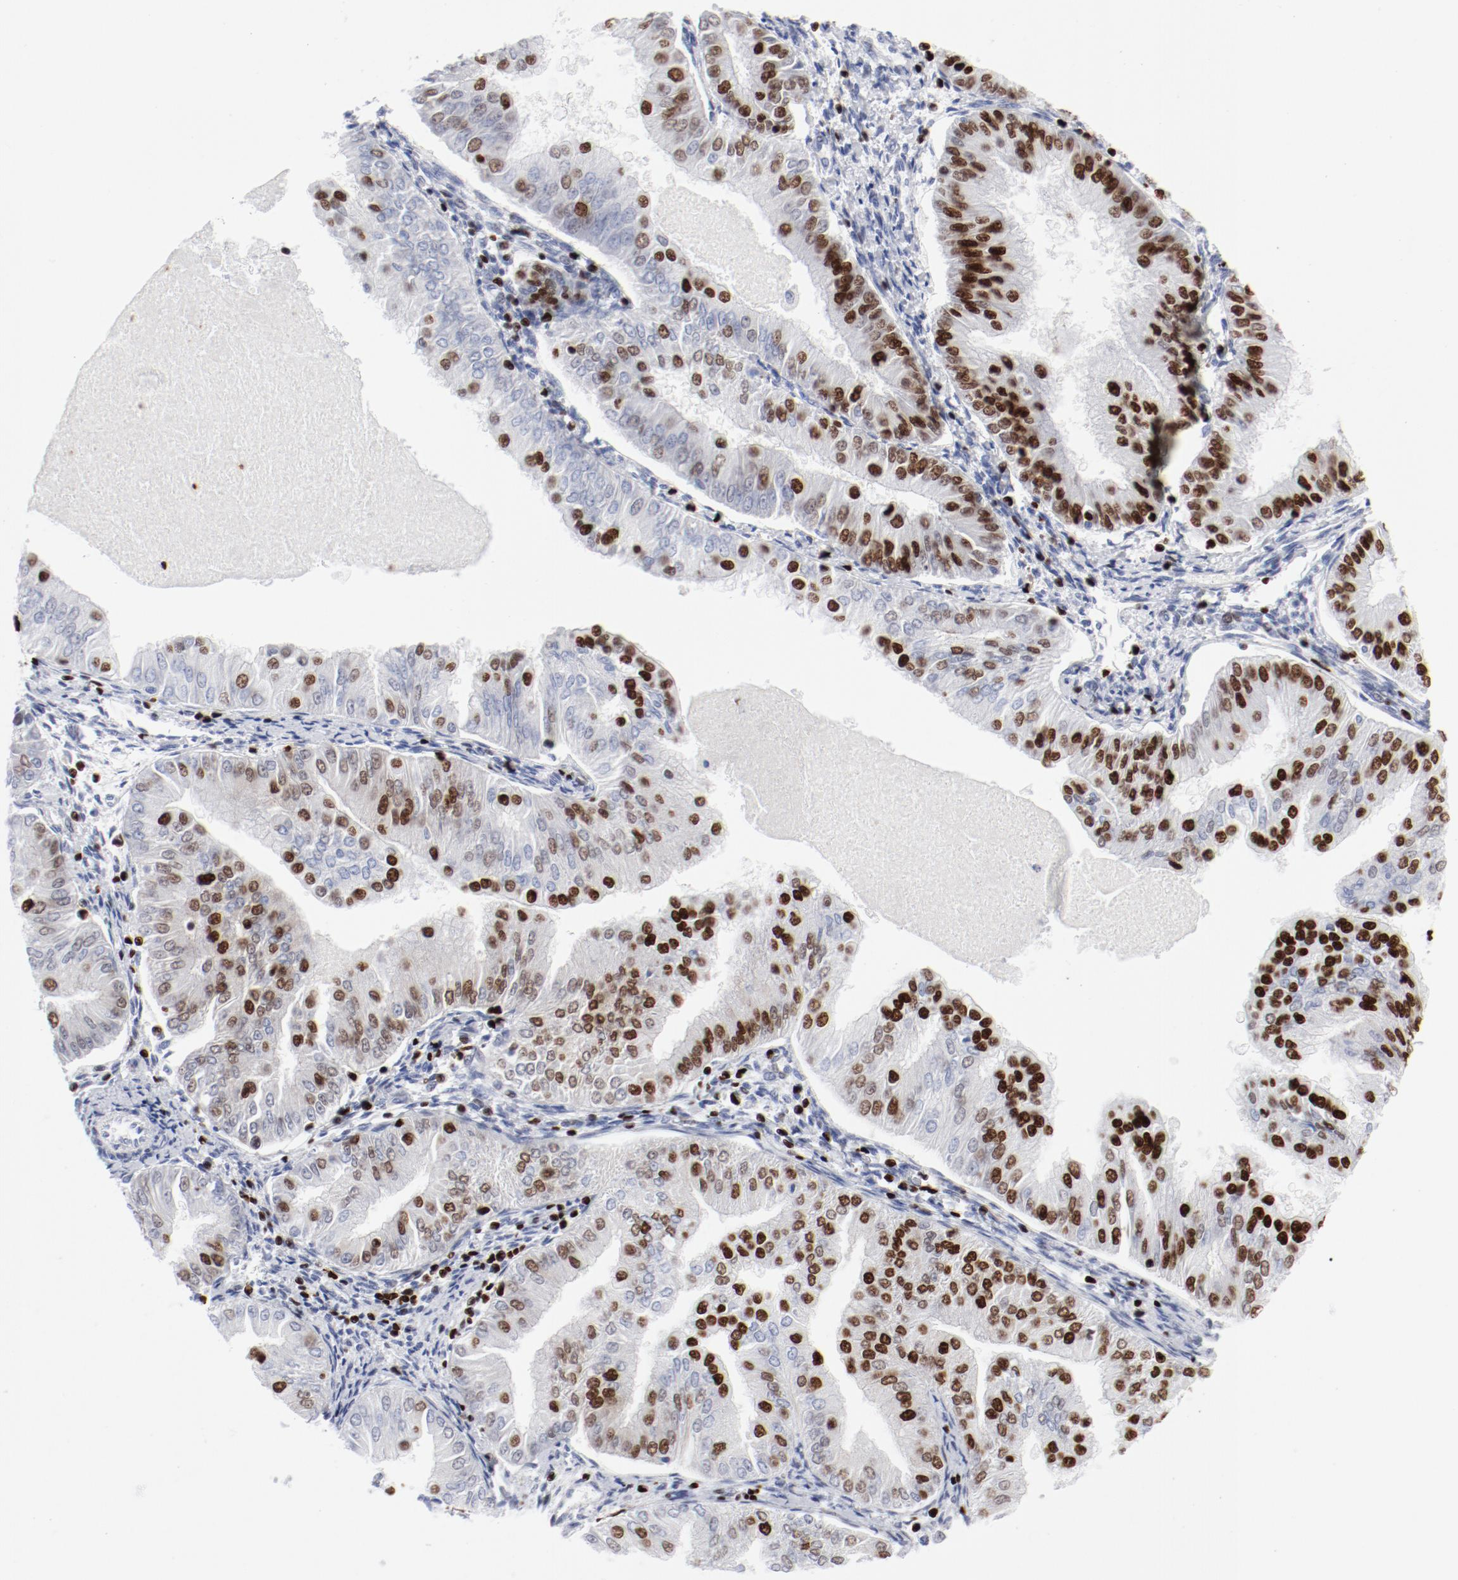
{"staining": {"intensity": "strong", "quantity": "25%-75%", "location": "nuclear"}, "tissue": "endometrial cancer", "cell_type": "Tumor cells", "image_type": "cancer", "snomed": [{"axis": "morphology", "description": "Adenocarcinoma, NOS"}, {"axis": "topography", "description": "Endometrium"}], "caption": "Immunohistochemical staining of human adenocarcinoma (endometrial) displays strong nuclear protein staining in about 25%-75% of tumor cells. Immunohistochemistry stains the protein of interest in brown and the nuclei are stained blue.", "gene": "SMARCC2", "patient": {"sex": "female", "age": 53}}